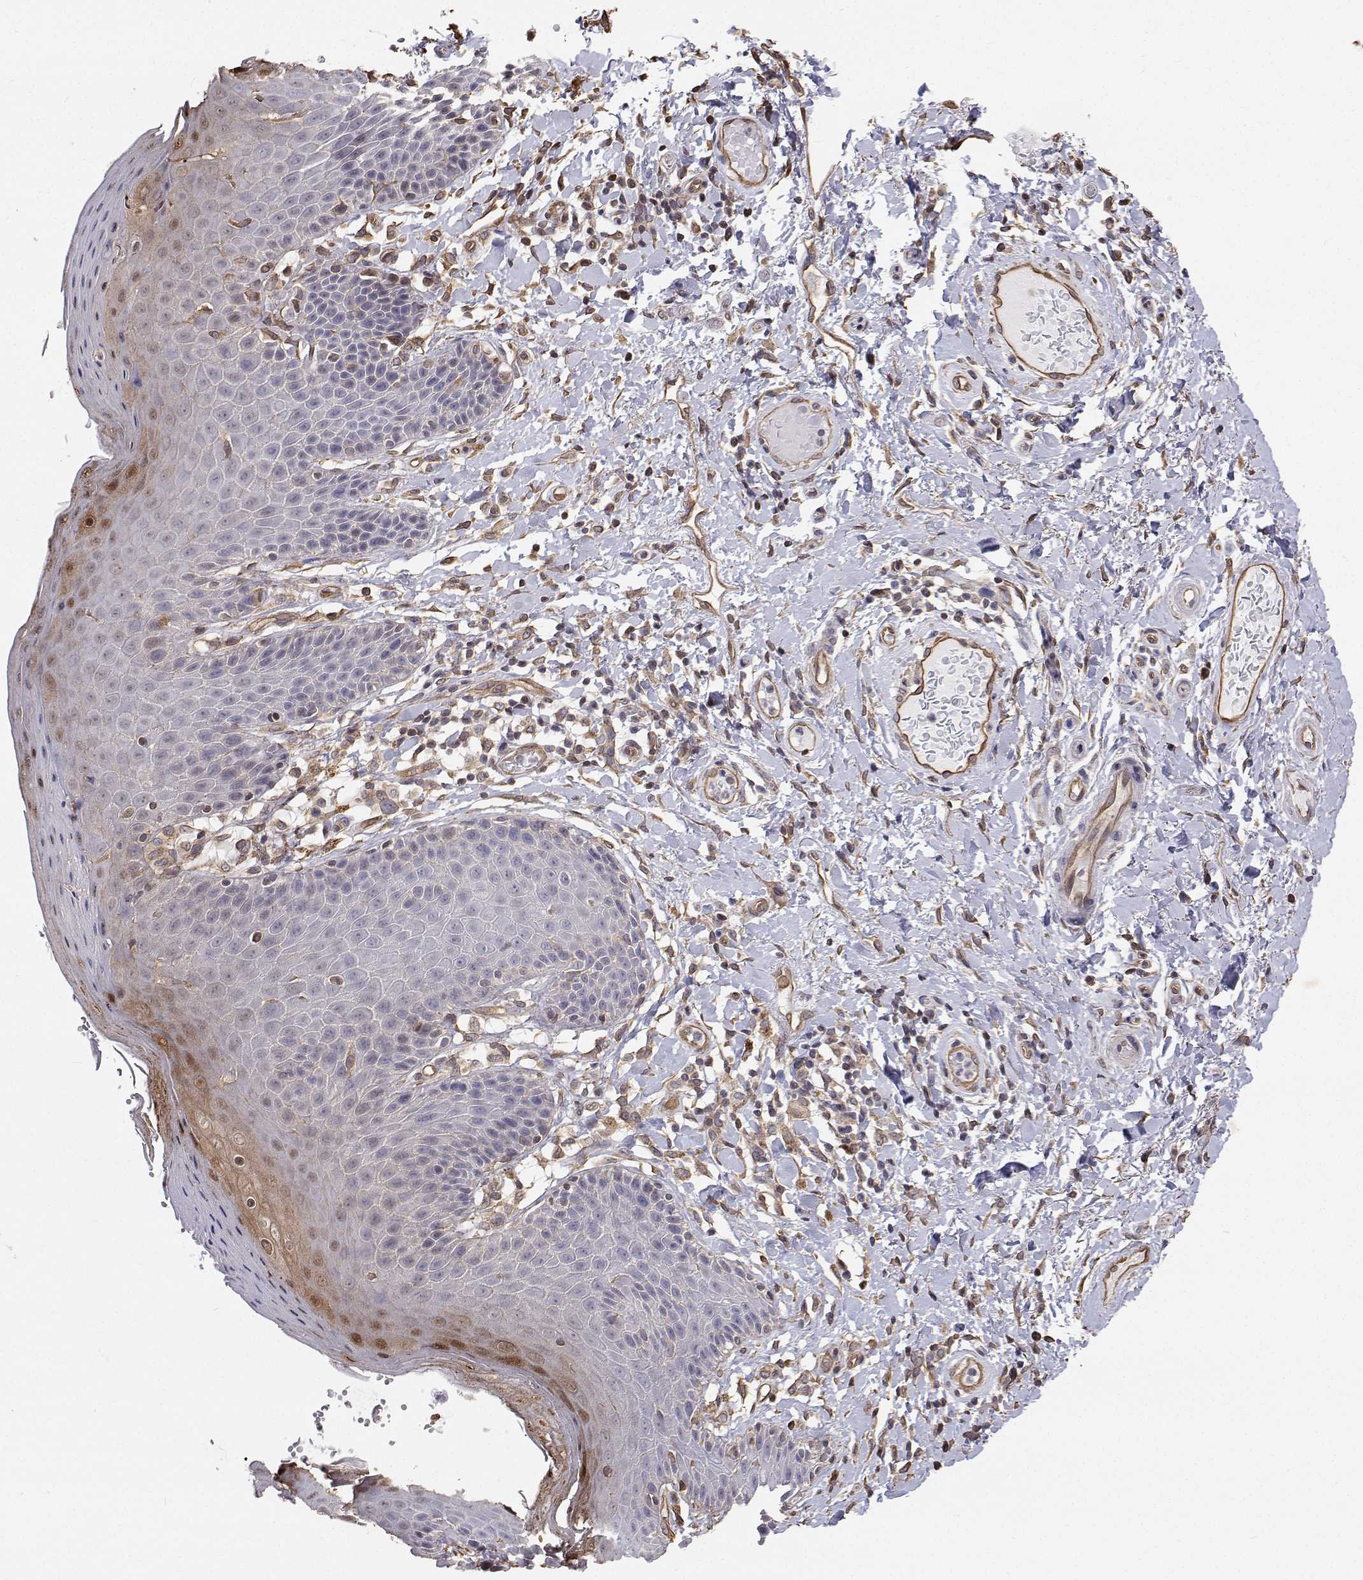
{"staining": {"intensity": "strong", "quantity": "<25%", "location": "cytoplasmic/membranous,nuclear"}, "tissue": "skin", "cell_type": "Epidermal cells", "image_type": "normal", "snomed": [{"axis": "morphology", "description": "Normal tissue, NOS"}, {"axis": "topography", "description": "Anal"}, {"axis": "topography", "description": "Peripheral nerve tissue"}], "caption": "DAB immunohistochemical staining of normal human skin reveals strong cytoplasmic/membranous,nuclear protein positivity in approximately <25% of epidermal cells. (IHC, brightfield microscopy, high magnification).", "gene": "GSDMA", "patient": {"sex": "male", "age": 51}}